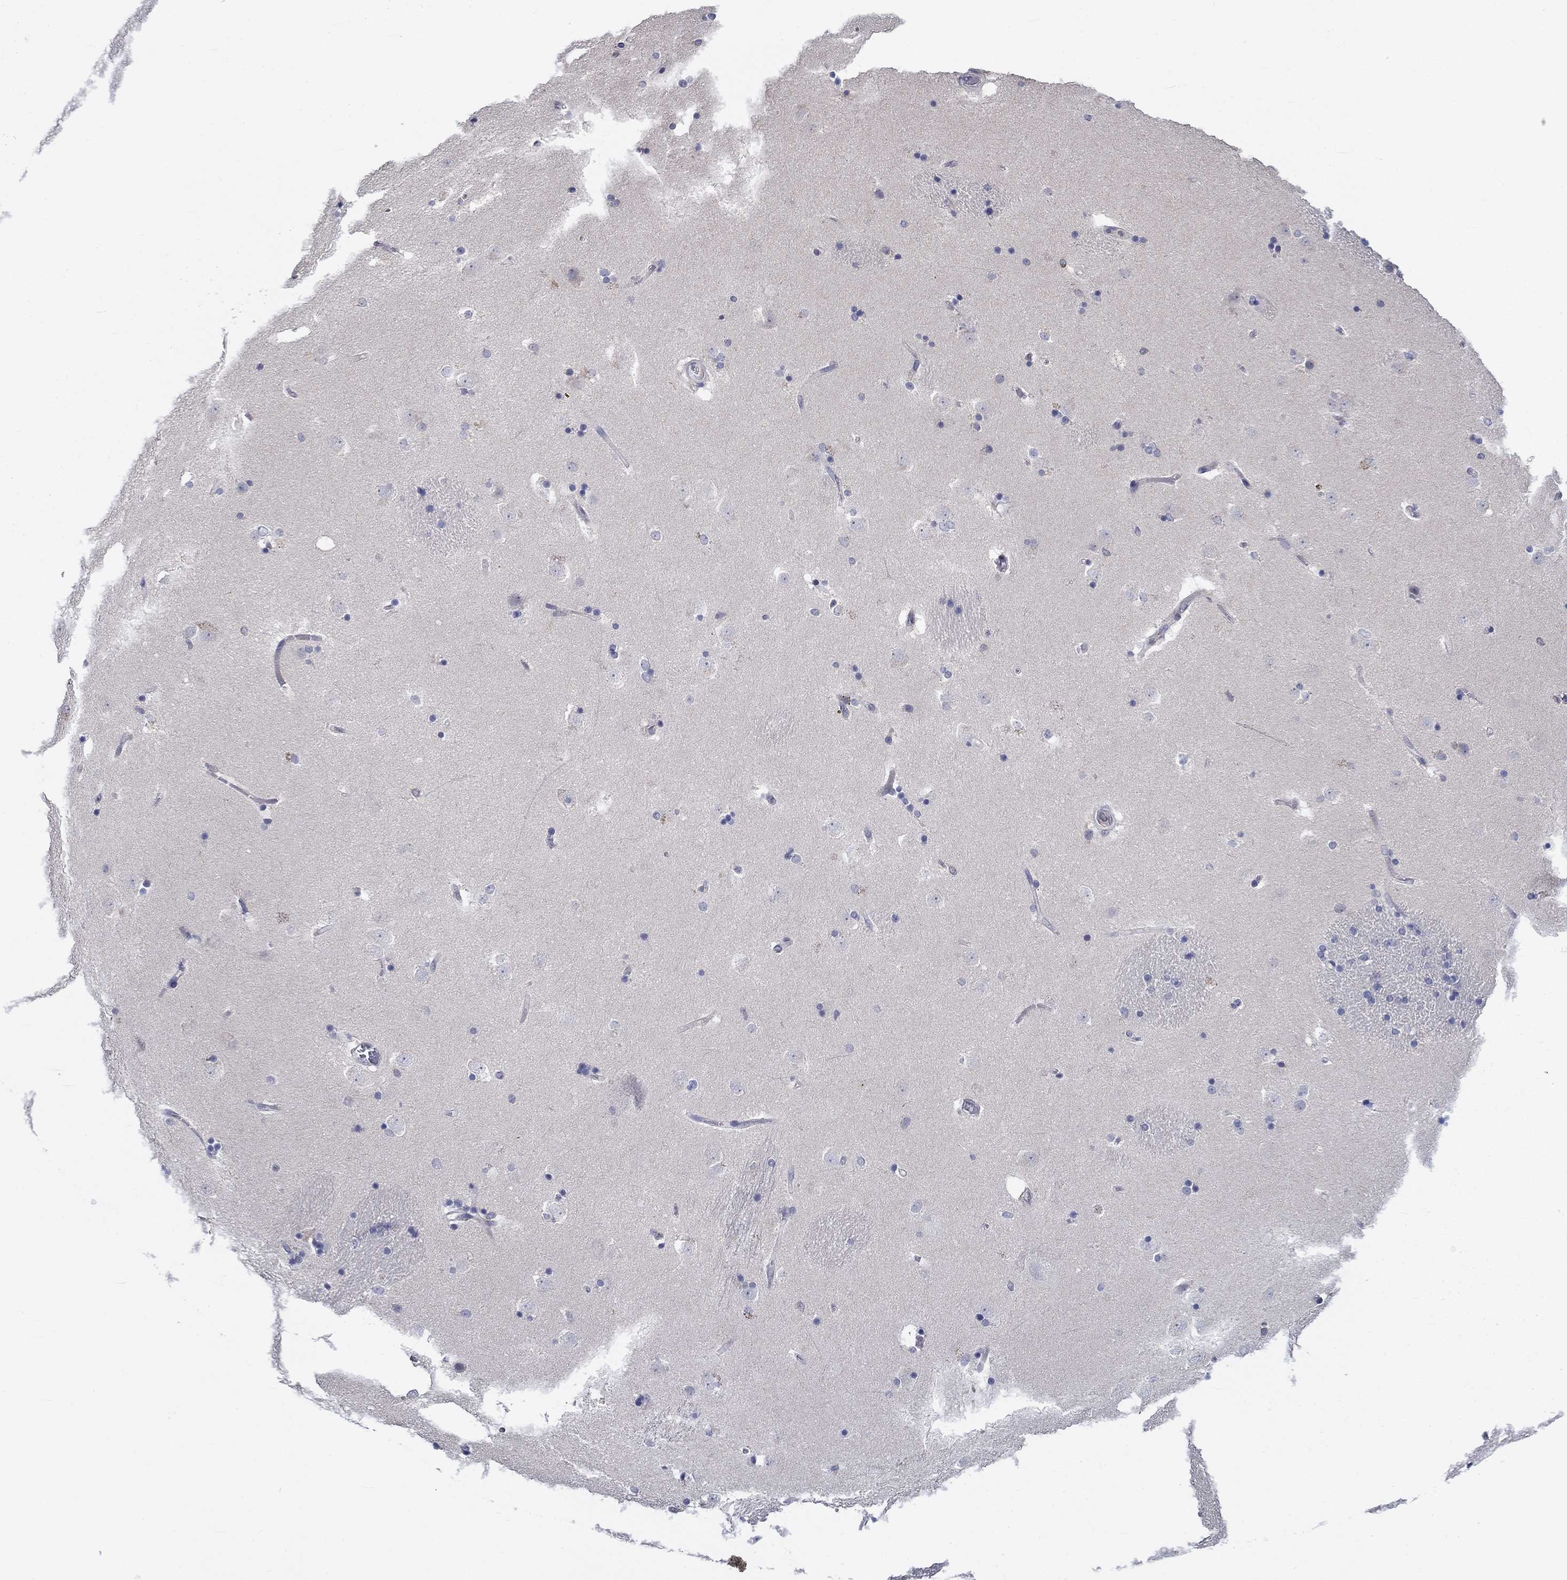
{"staining": {"intensity": "negative", "quantity": "none", "location": "none"}, "tissue": "caudate", "cell_type": "Glial cells", "image_type": "normal", "snomed": [{"axis": "morphology", "description": "Normal tissue, NOS"}, {"axis": "topography", "description": "Lateral ventricle wall"}], "caption": "Immunohistochemistry (IHC) of benign caudate shows no staining in glial cells.", "gene": "POU2F2", "patient": {"sex": "male", "age": 51}}